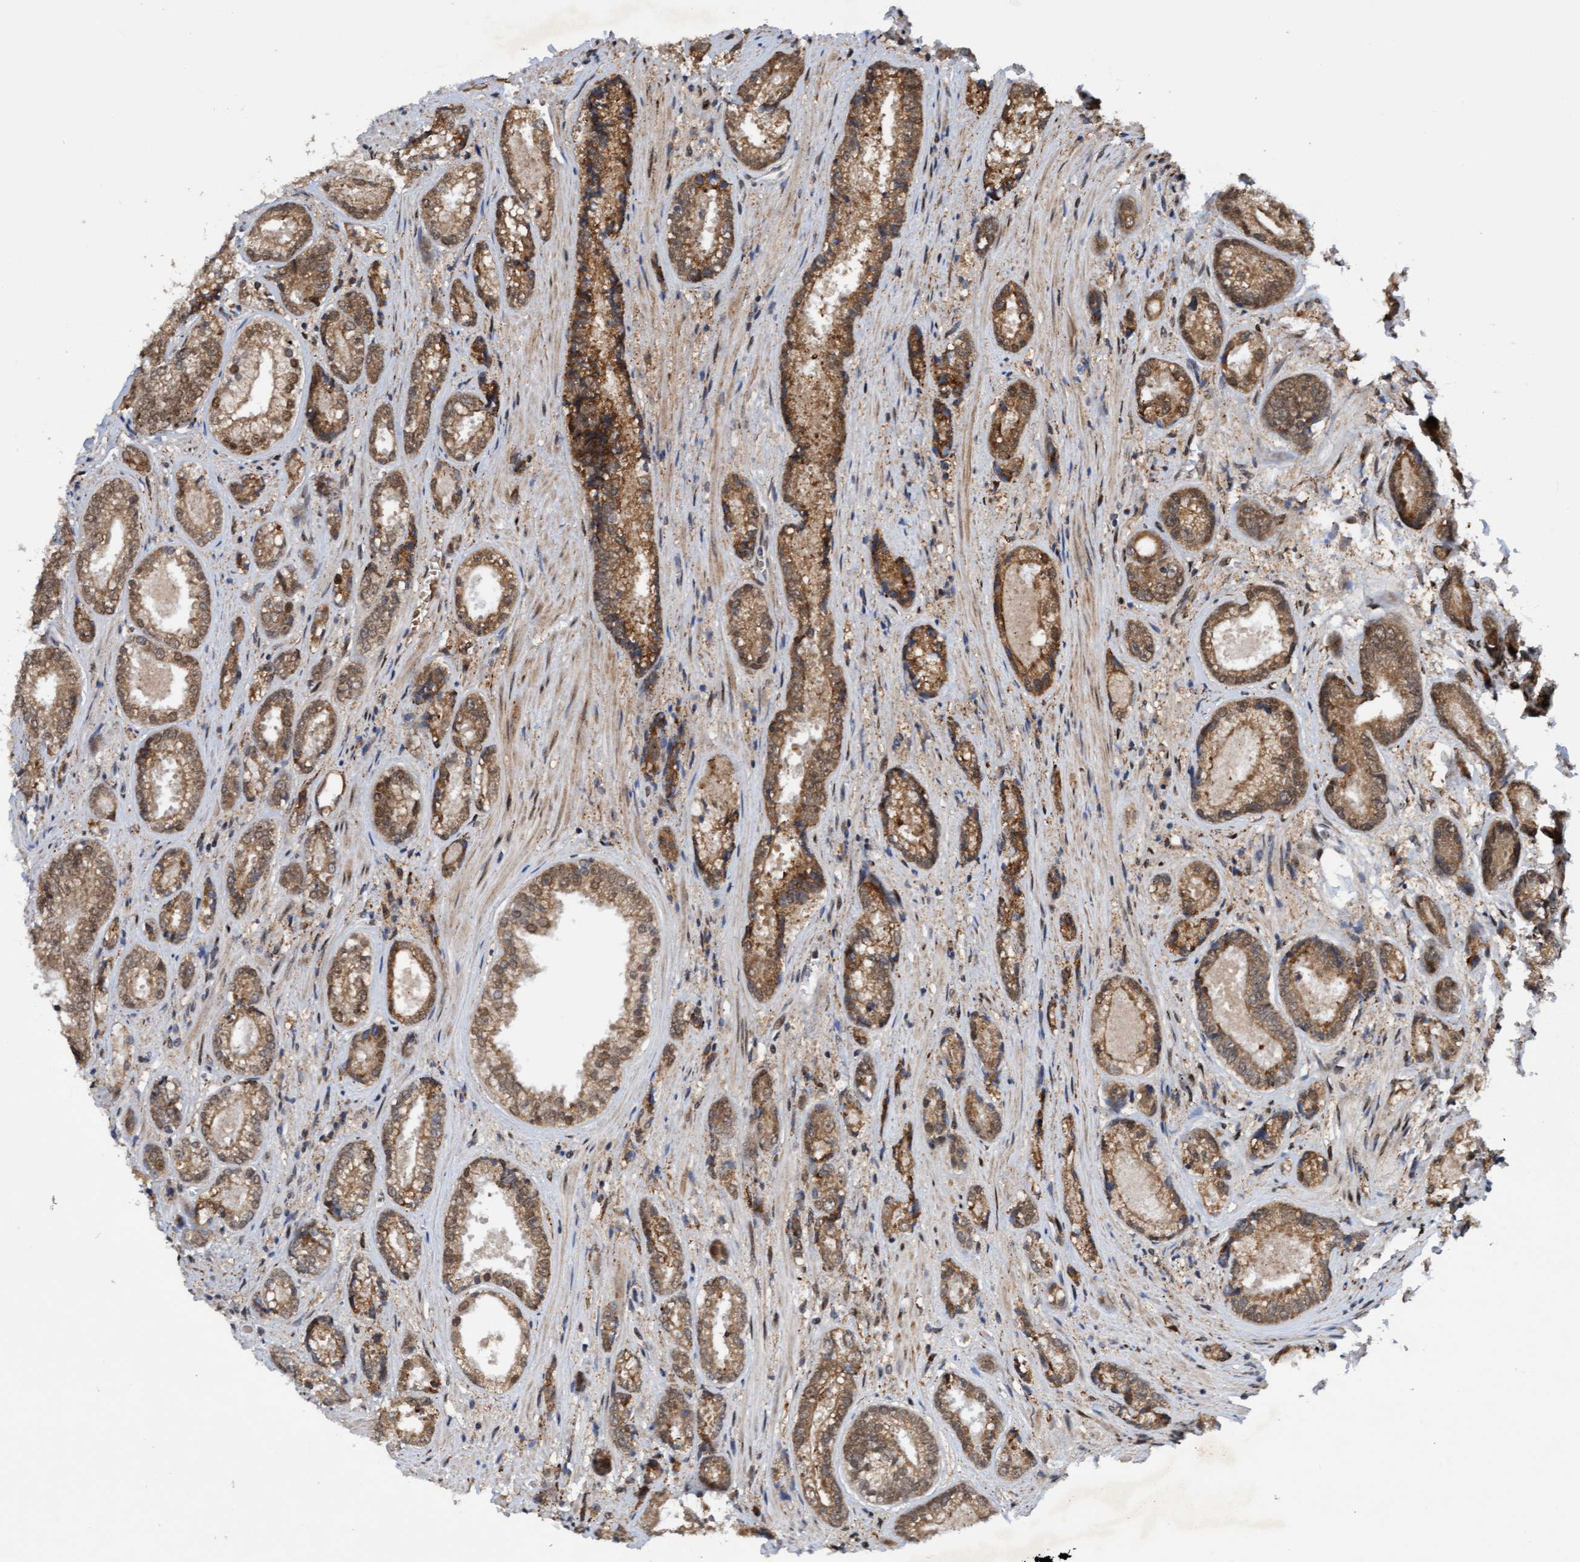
{"staining": {"intensity": "moderate", "quantity": ">75%", "location": "cytoplasmic/membranous"}, "tissue": "prostate cancer", "cell_type": "Tumor cells", "image_type": "cancer", "snomed": [{"axis": "morphology", "description": "Adenocarcinoma, High grade"}, {"axis": "topography", "description": "Prostate"}], "caption": "Moderate cytoplasmic/membranous protein staining is appreciated in approximately >75% of tumor cells in prostate high-grade adenocarcinoma.", "gene": "TANC2", "patient": {"sex": "male", "age": 61}}